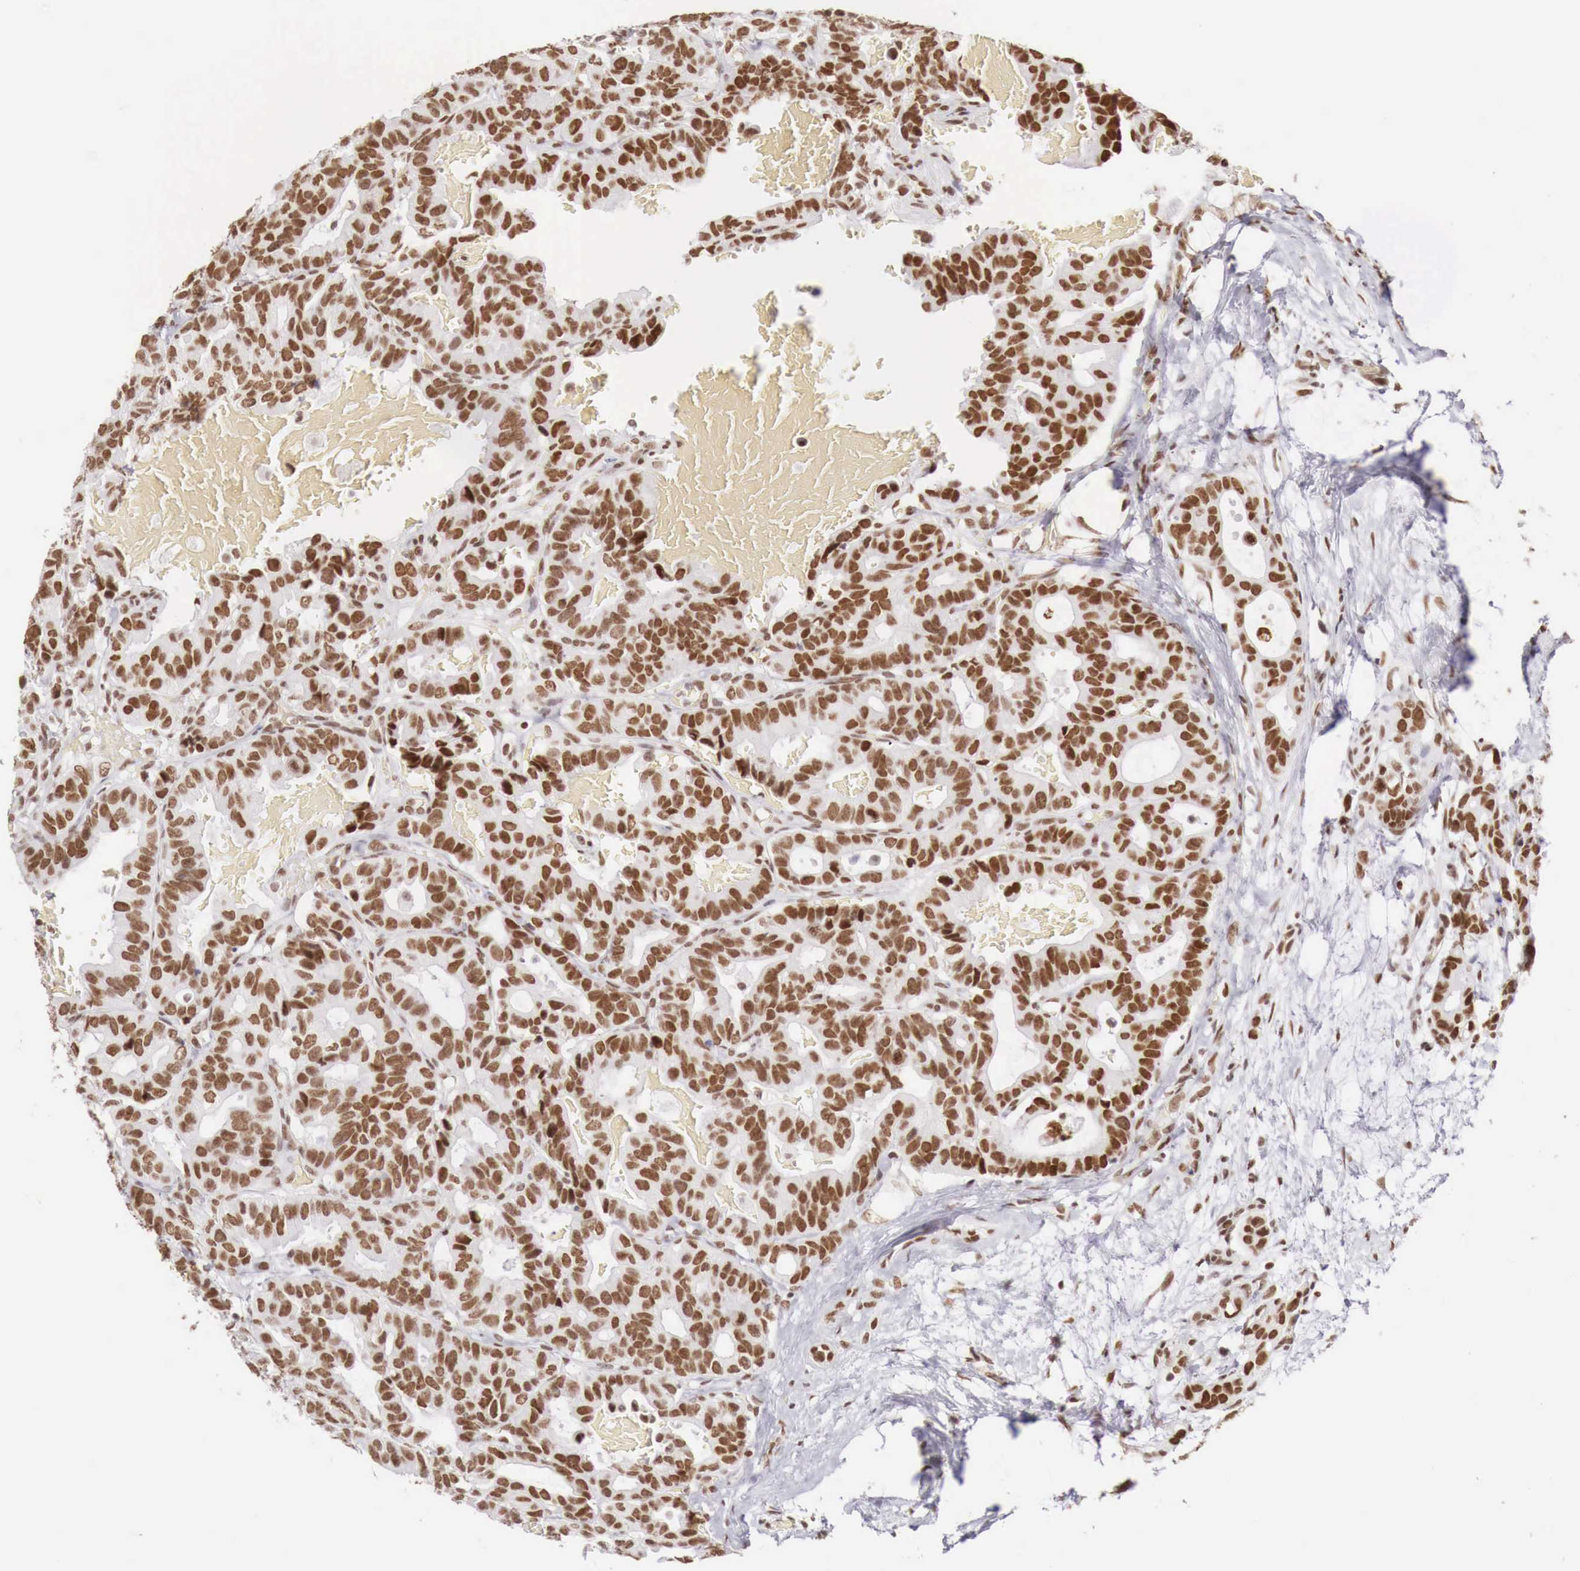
{"staining": {"intensity": "strong", "quantity": ">75%", "location": "nuclear"}, "tissue": "breast cancer", "cell_type": "Tumor cells", "image_type": "cancer", "snomed": [{"axis": "morphology", "description": "Duct carcinoma"}, {"axis": "topography", "description": "Breast"}], "caption": "IHC histopathology image of human invasive ductal carcinoma (breast) stained for a protein (brown), which reveals high levels of strong nuclear expression in about >75% of tumor cells.", "gene": "PHF14", "patient": {"sex": "female", "age": 69}}